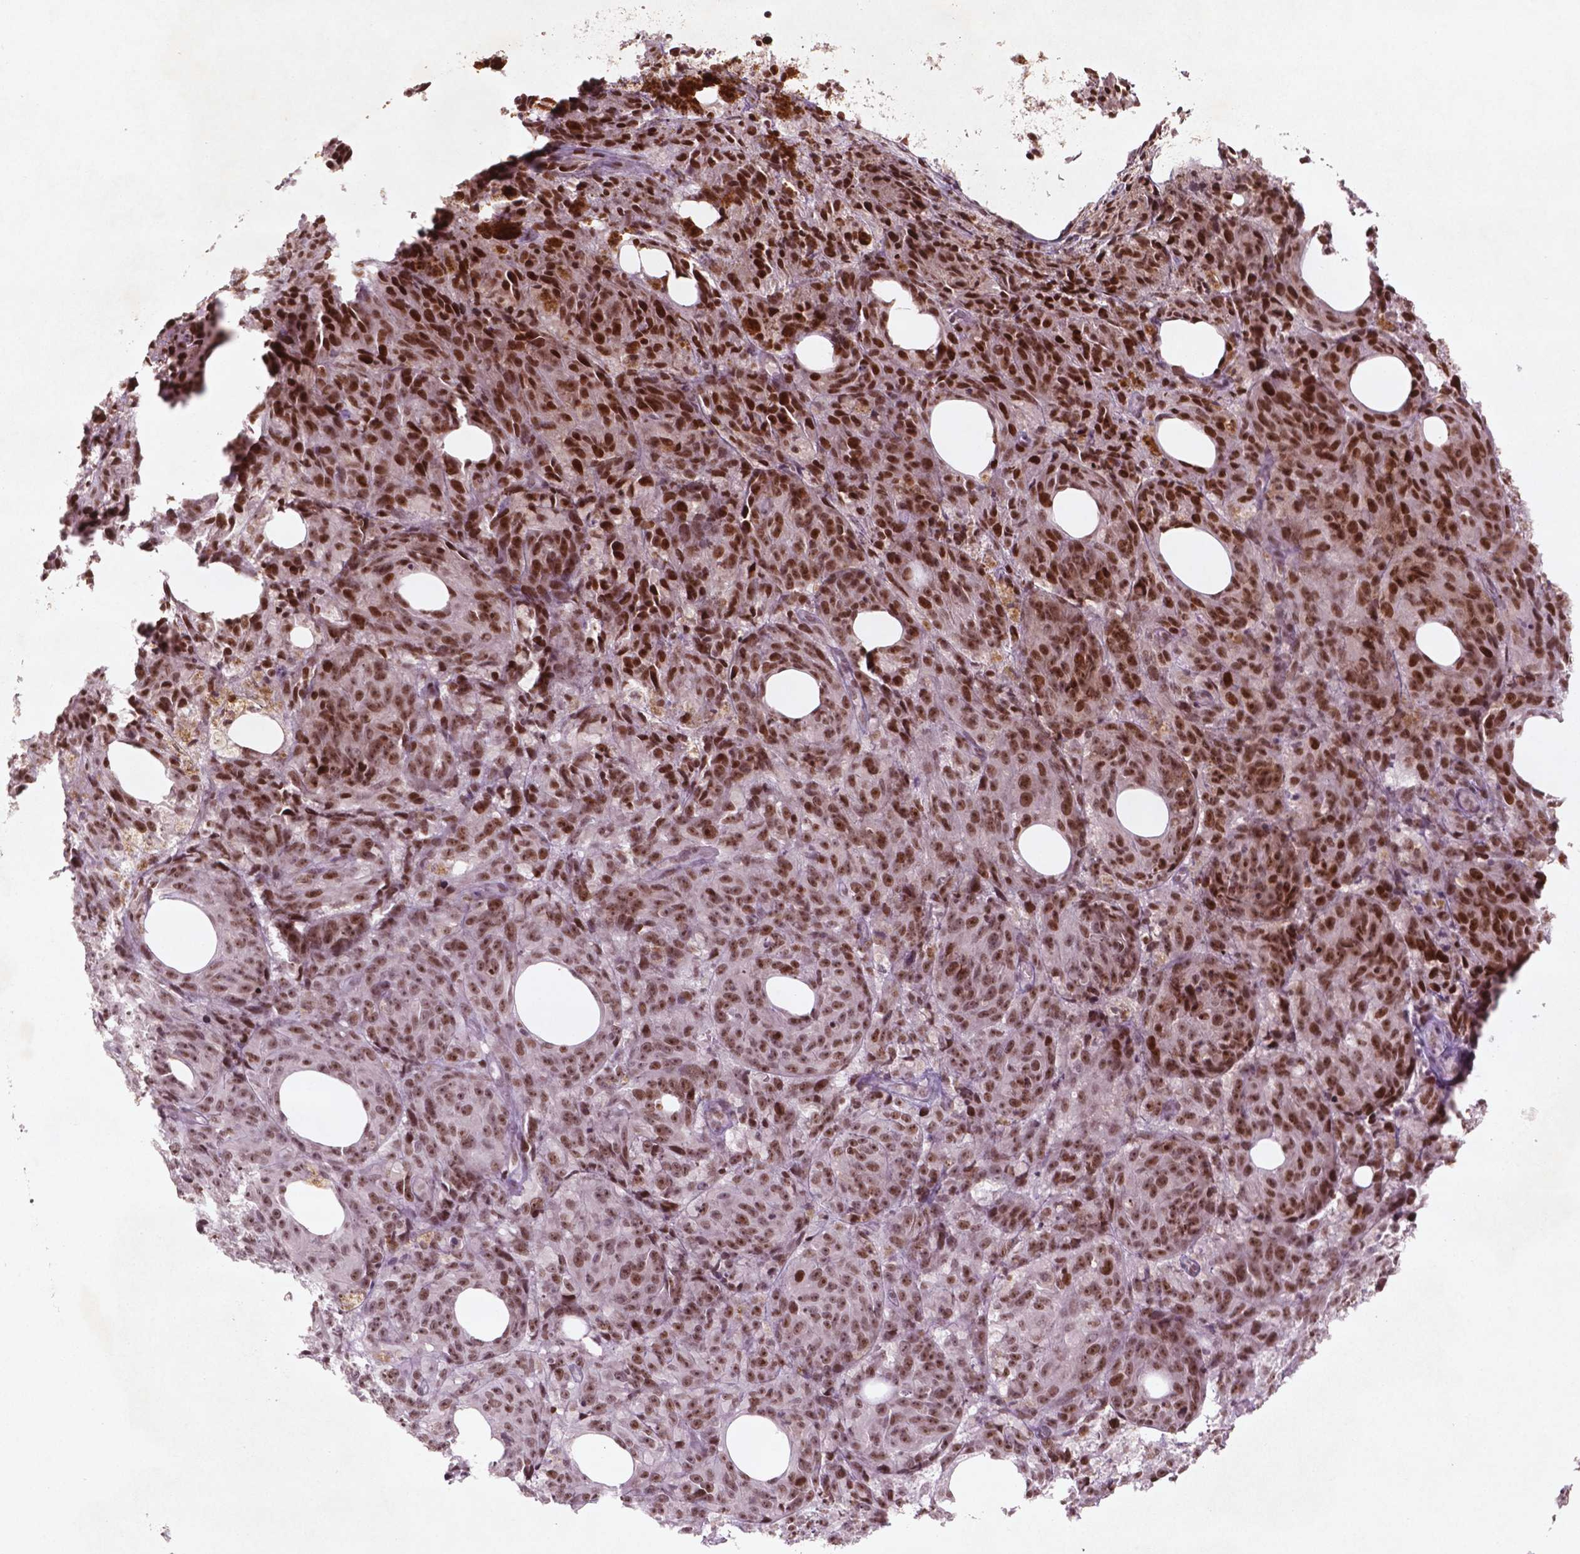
{"staining": {"intensity": "strong", "quantity": ">75%", "location": "nuclear"}, "tissue": "melanoma", "cell_type": "Tumor cells", "image_type": "cancer", "snomed": [{"axis": "morphology", "description": "Malignant melanoma, NOS"}, {"axis": "topography", "description": "Skin"}], "caption": "A high amount of strong nuclear expression is appreciated in about >75% of tumor cells in malignant melanoma tissue.", "gene": "HMG20B", "patient": {"sex": "female", "age": 34}}